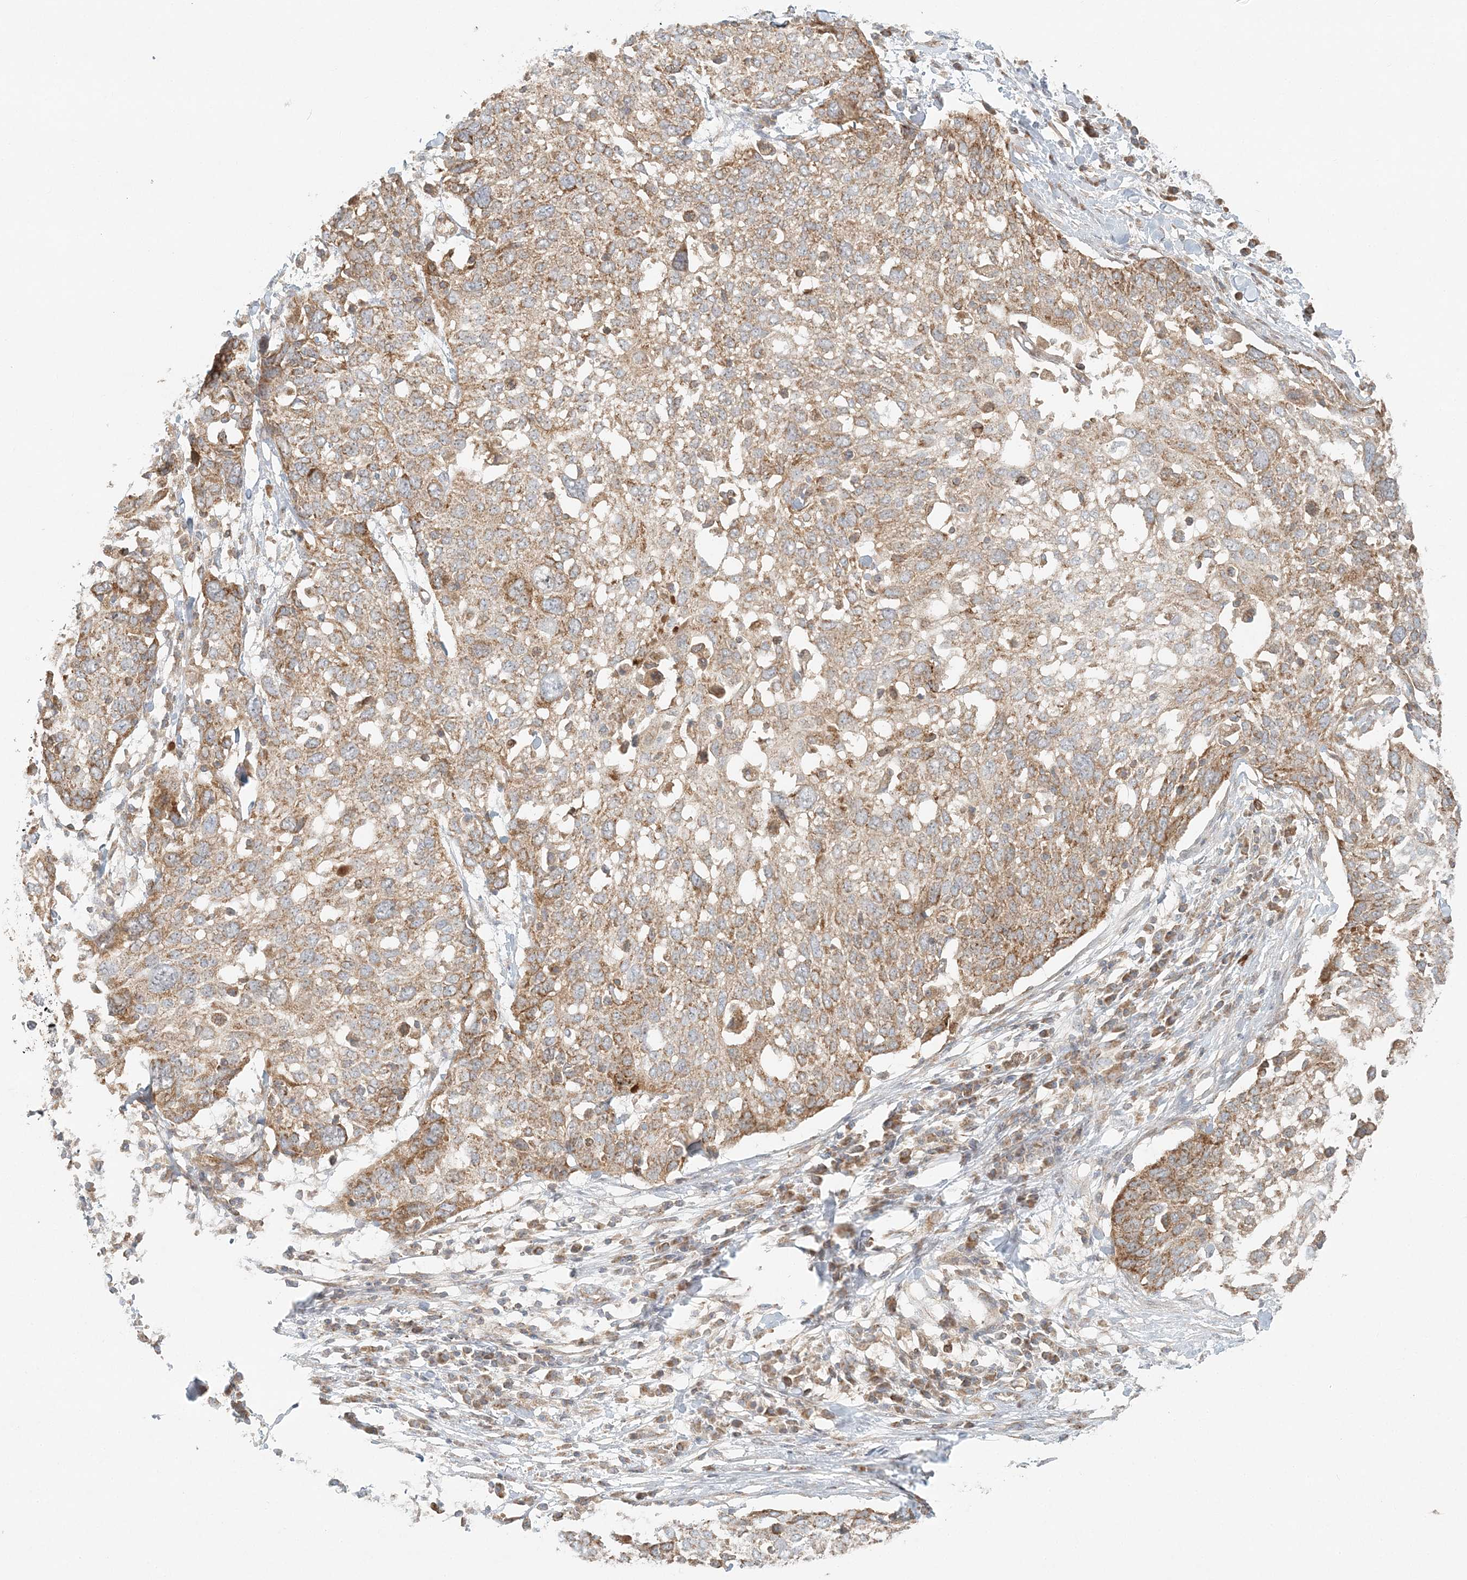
{"staining": {"intensity": "moderate", "quantity": ">75%", "location": "cytoplasmic/membranous"}, "tissue": "lung cancer", "cell_type": "Tumor cells", "image_type": "cancer", "snomed": [{"axis": "morphology", "description": "Squamous cell carcinoma, NOS"}, {"axis": "topography", "description": "Lung"}], "caption": "This image demonstrates squamous cell carcinoma (lung) stained with IHC to label a protein in brown. The cytoplasmic/membranous of tumor cells show moderate positivity for the protein. Nuclei are counter-stained blue.", "gene": "KIAA0232", "patient": {"sex": "male", "age": 65}}